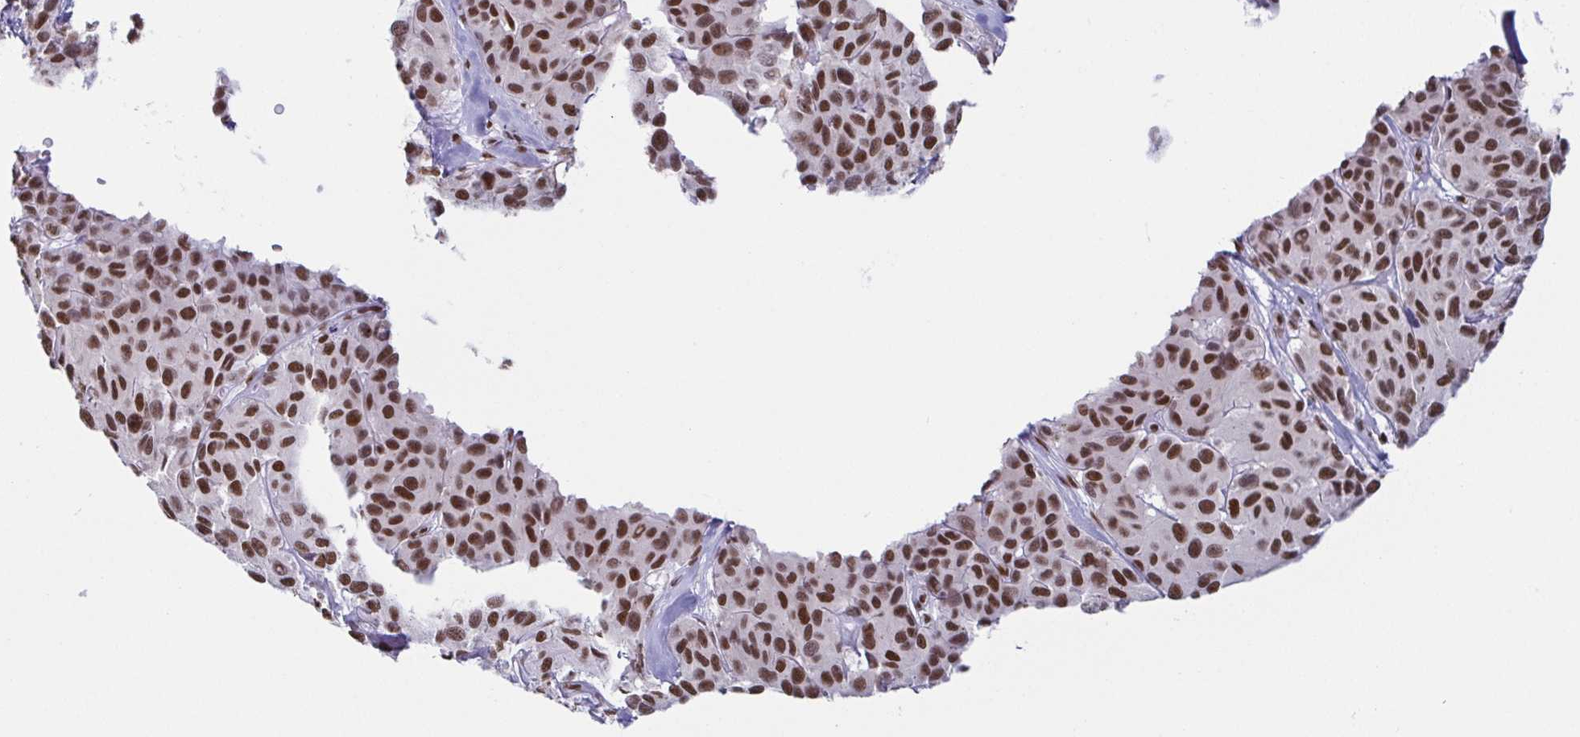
{"staining": {"intensity": "moderate", "quantity": ">75%", "location": "nuclear"}, "tissue": "melanoma", "cell_type": "Tumor cells", "image_type": "cancer", "snomed": [{"axis": "morphology", "description": "Malignant melanoma, NOS"}, {"axis": "topography", "description": "Skin"}], "caption": "A histopathology image of malignant melanoma stained for a protein reveals moderate nuclear brown staining in tumor cells. The staining is performed using DAB (3,3'-diaminobenzidine) brown chromogen to label protein expression. The nuclei are counter-stained blue using hematoxylin.", "gene": "EWSR1", "patient": {"sex": "female", "age": 66}}